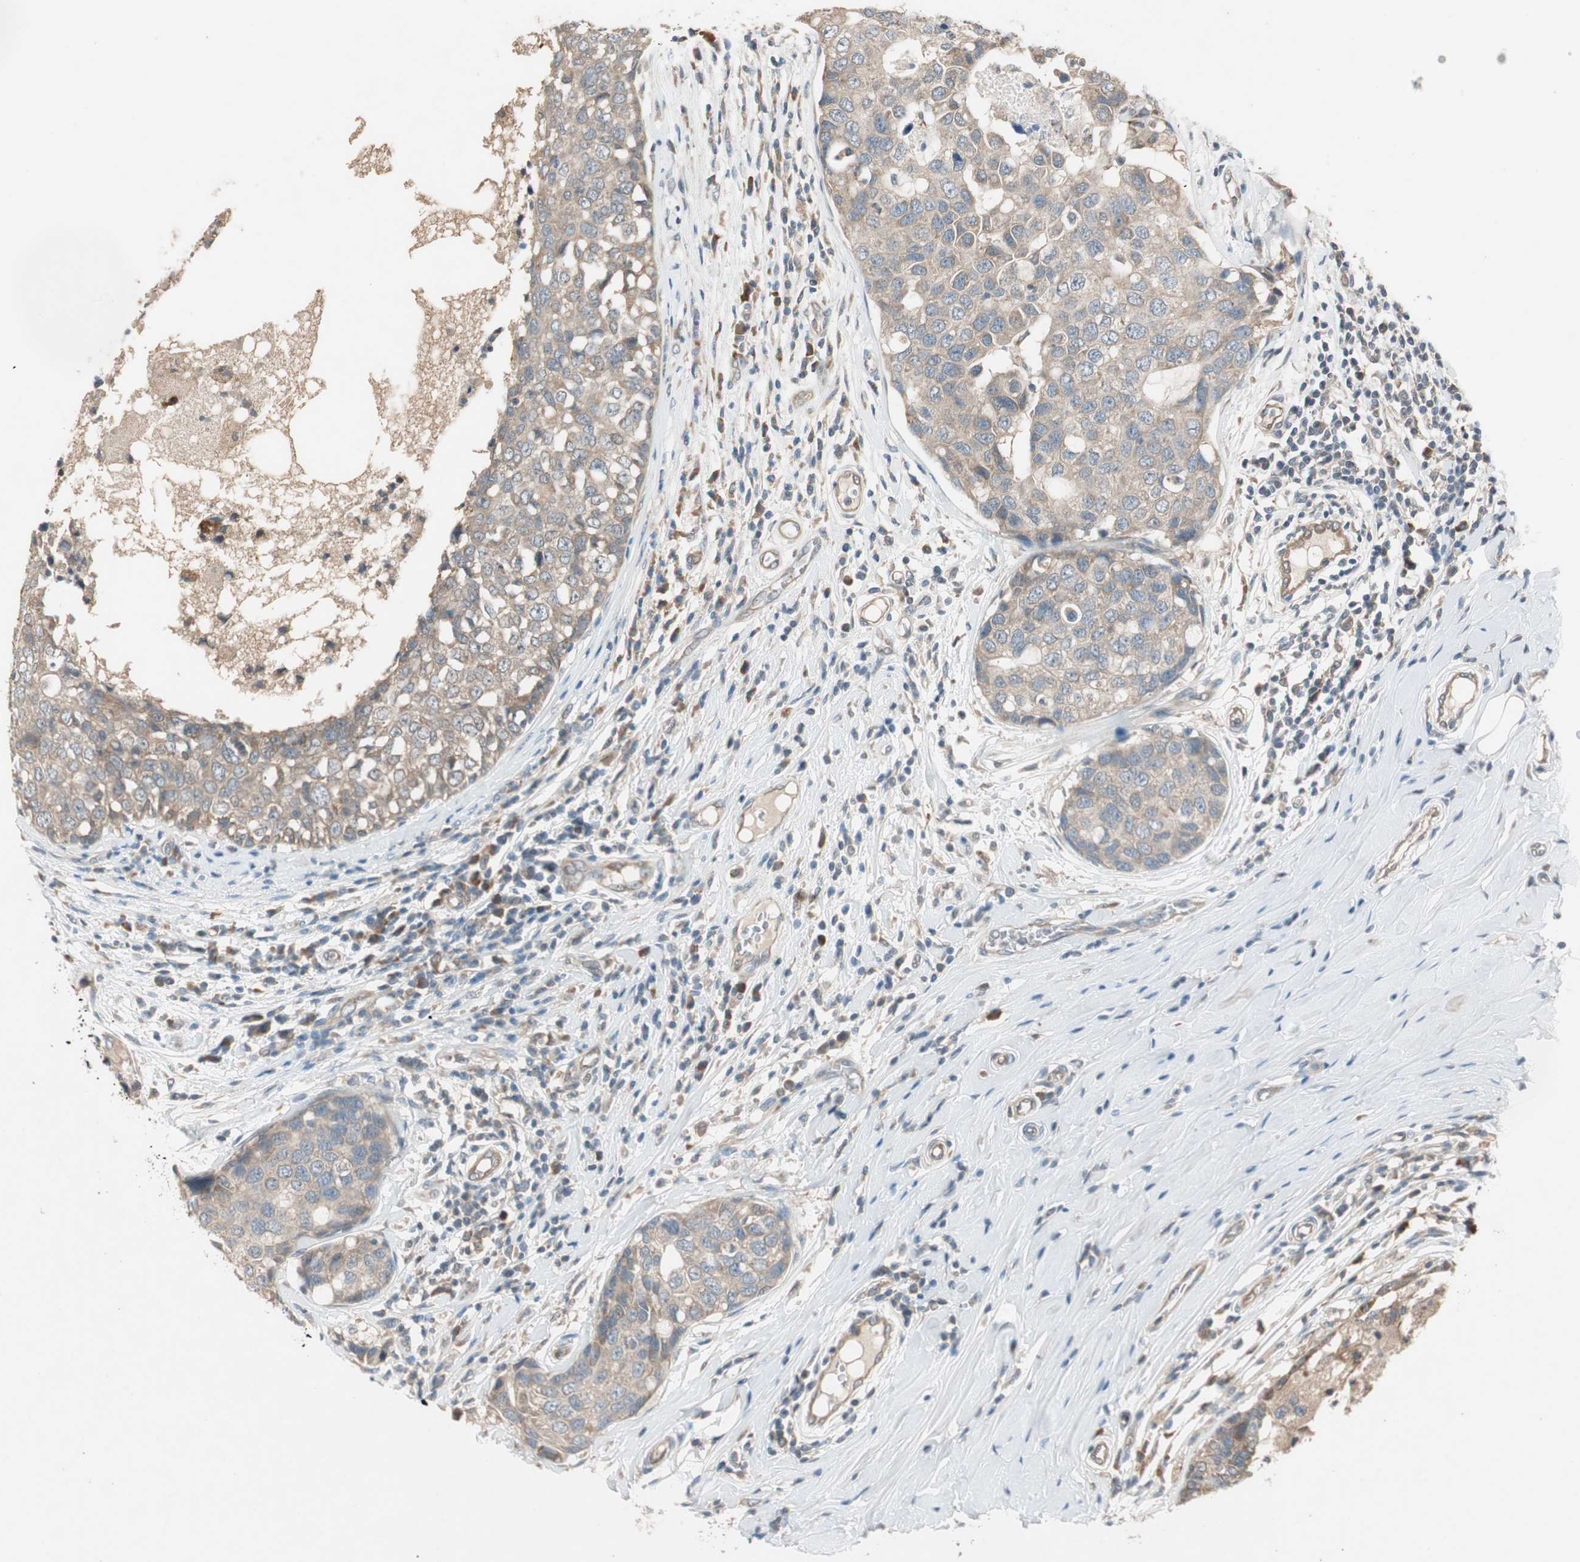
{"staining": {"intensity": "moderate", "quantity": ">75%", "location": "cytoplasmic/membranous"}, "tissue": "breast cancer", "cell_type": "Tumor cells", "image_type": "cancer", "snomed": [{"axis": "morphology", "description": "Duct carcinoma"}, {"axis": "topography", "description": "Breast"}], "caption": "A brown stain highlights moderate cytoplasmic/membranous expression of a protein in human breast intraductal carcinoma tumor cells.", "gene": "NCLN", "patient": {"sex": "female", "age": 27}}